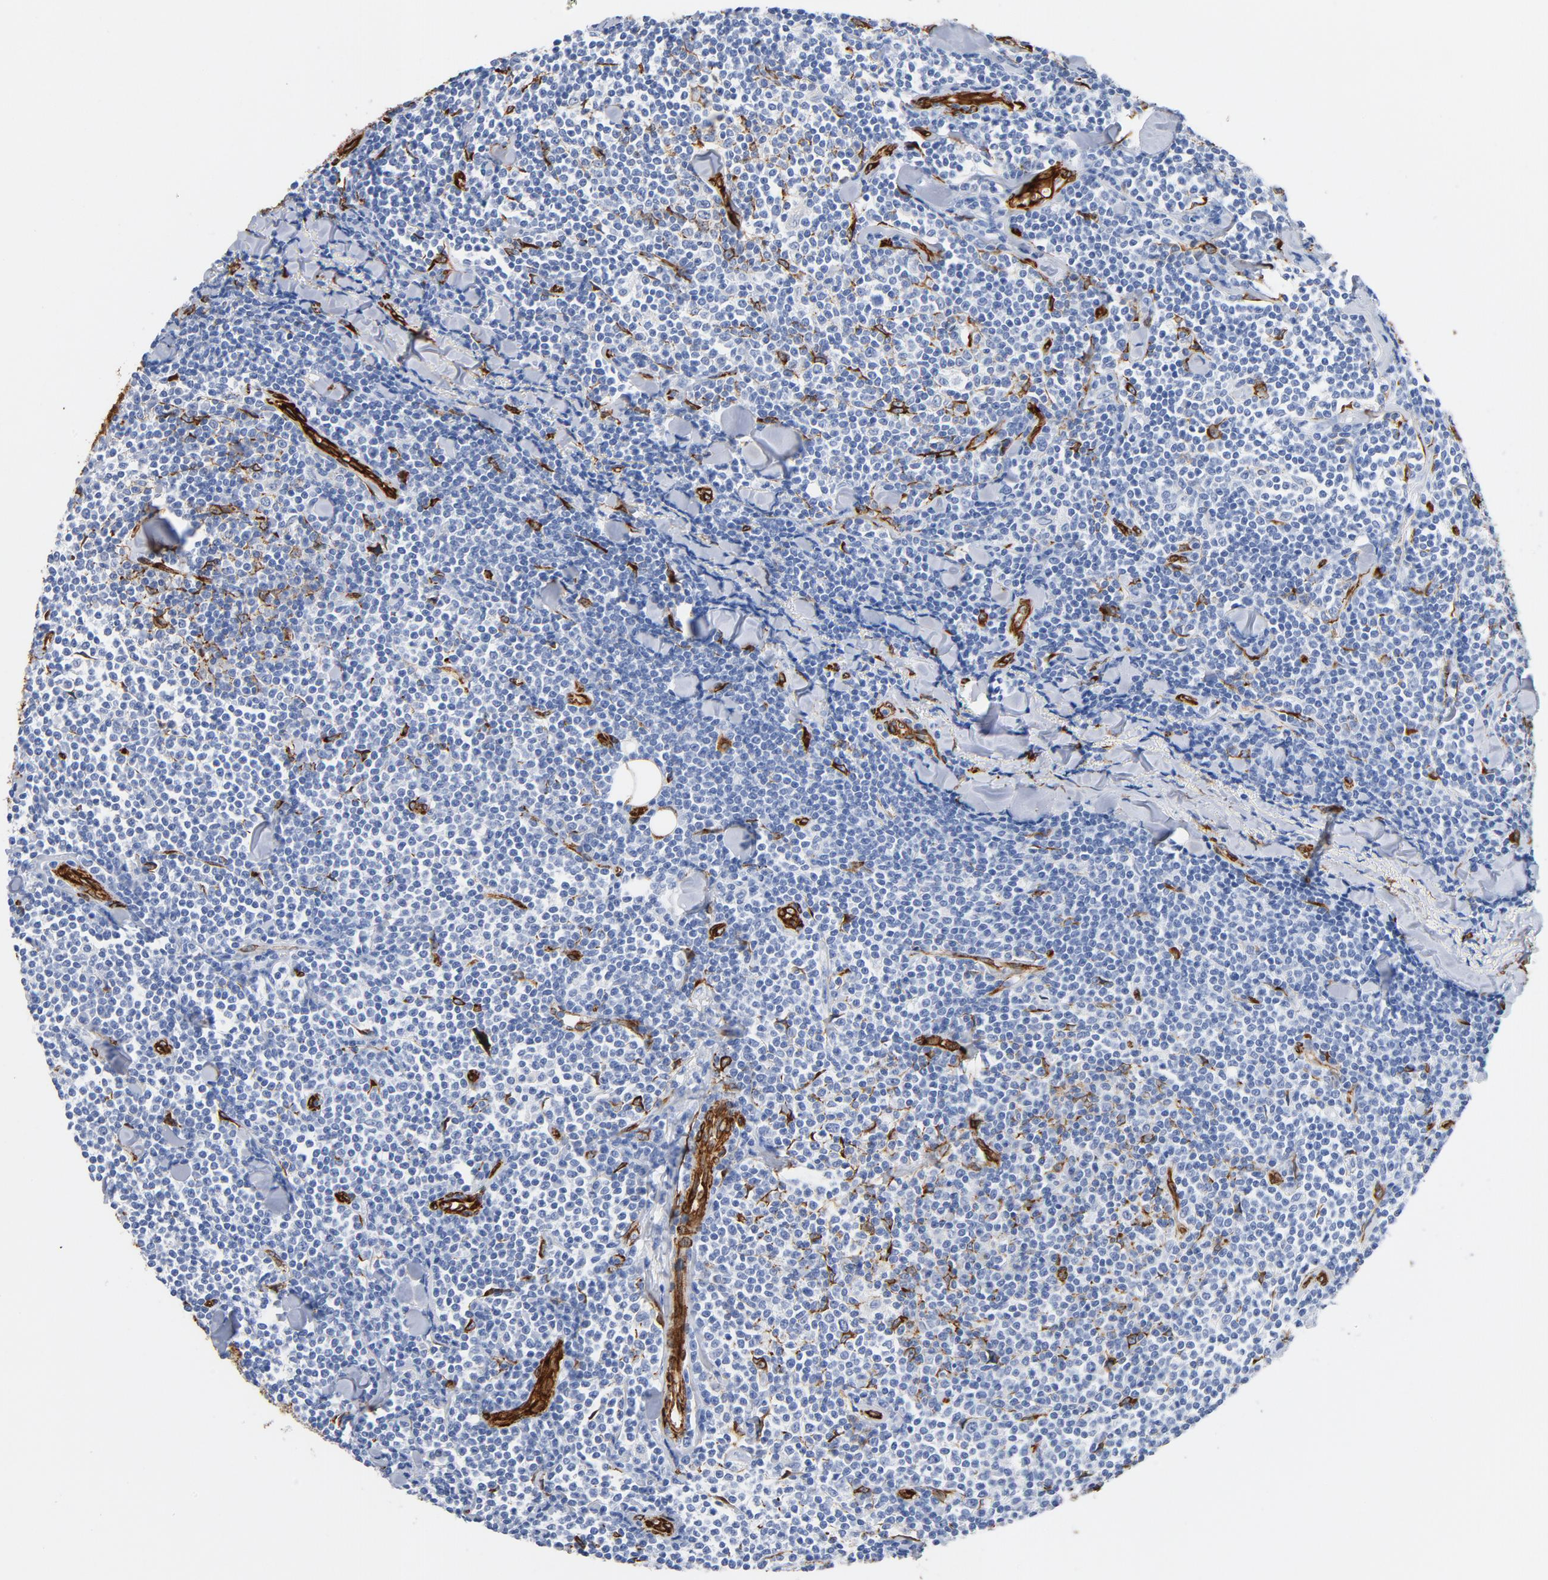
{"staining": {"intensity": "negative", "quantity": "none", "location": "none"}, "tissue": "lymphoma", "cell_type": "Tumor cells", "image_type": "cancer", "snomed": [{"axis": "morphology", "description": "Malignant lymphoma, non-Hodgkin's type, Low grade"}, {"axis": "topography", "description": "Soft tissue"}], "caption": "A photomicrograph of malignant lymphoma, non-Hodgkin's type (low-grade) stained for a protein exhibits no brown staining in tumor cells.", "gene": "SERPINH1", "patient": {"sex": "male", "age": 92}}